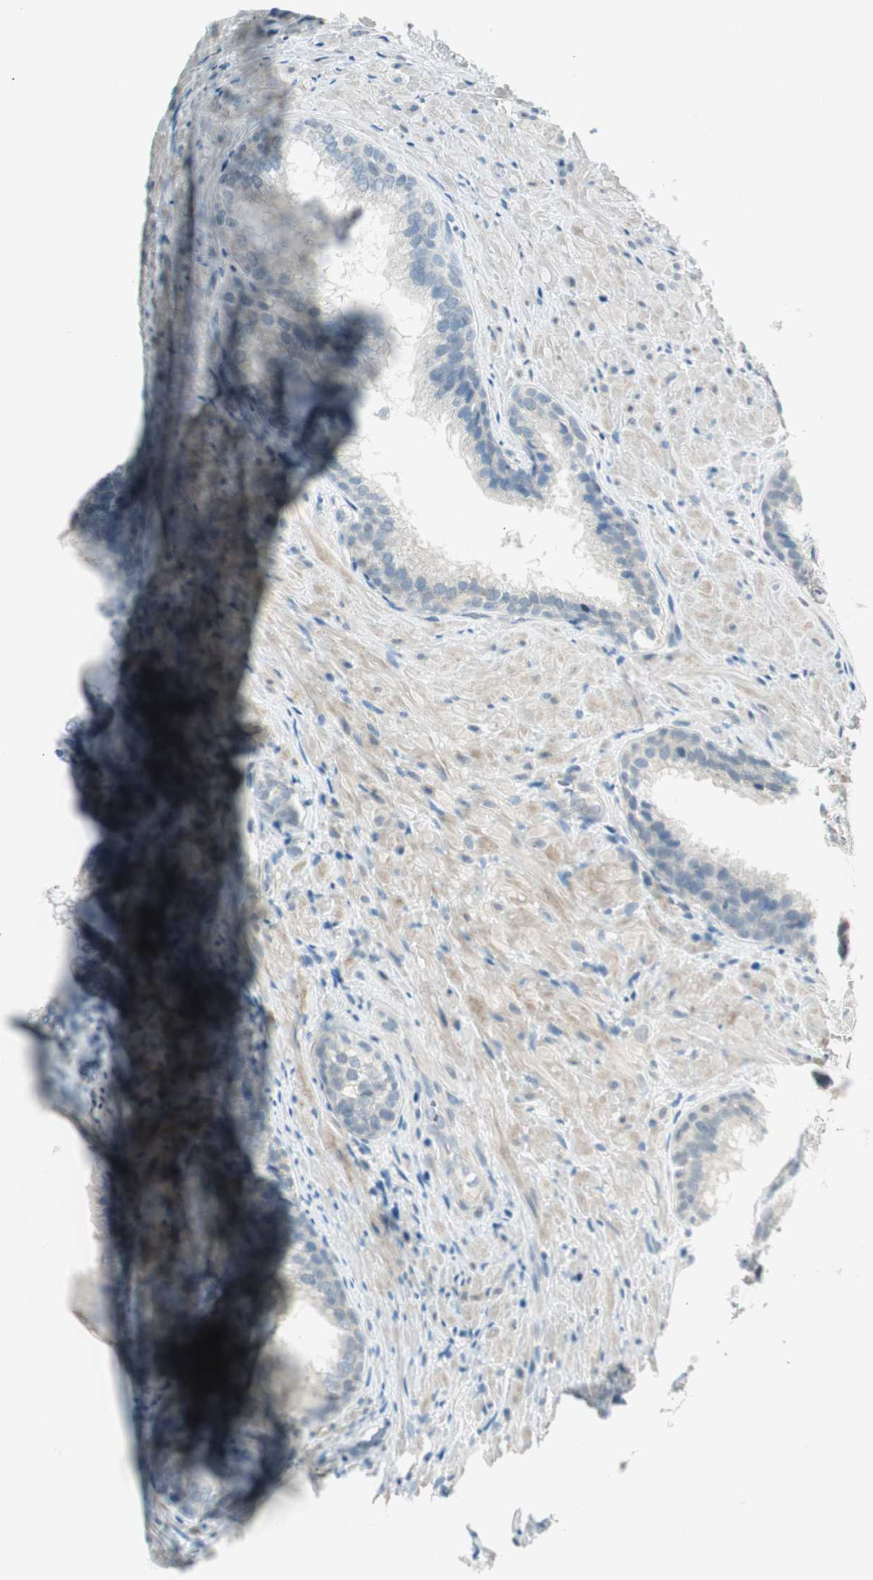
{"staining": {"intensity": "weak", "quantity": "<25%", "location": "cytoplasmic/membranous"}, "tissue": "prostate", "cell_type": "Glandular cells", "image_type": "normal", "snomed": [{"axis": "morphology", "description": "Normal tissue, NOS"}, {"axis": "topography", "description": "Prostate"}], "caption": "Human prostate stained for a protein using IHC reveals no positivity in glandular cells.", "gene": "PCDHB15", "patient": {"sex": "male", "age": 76}}